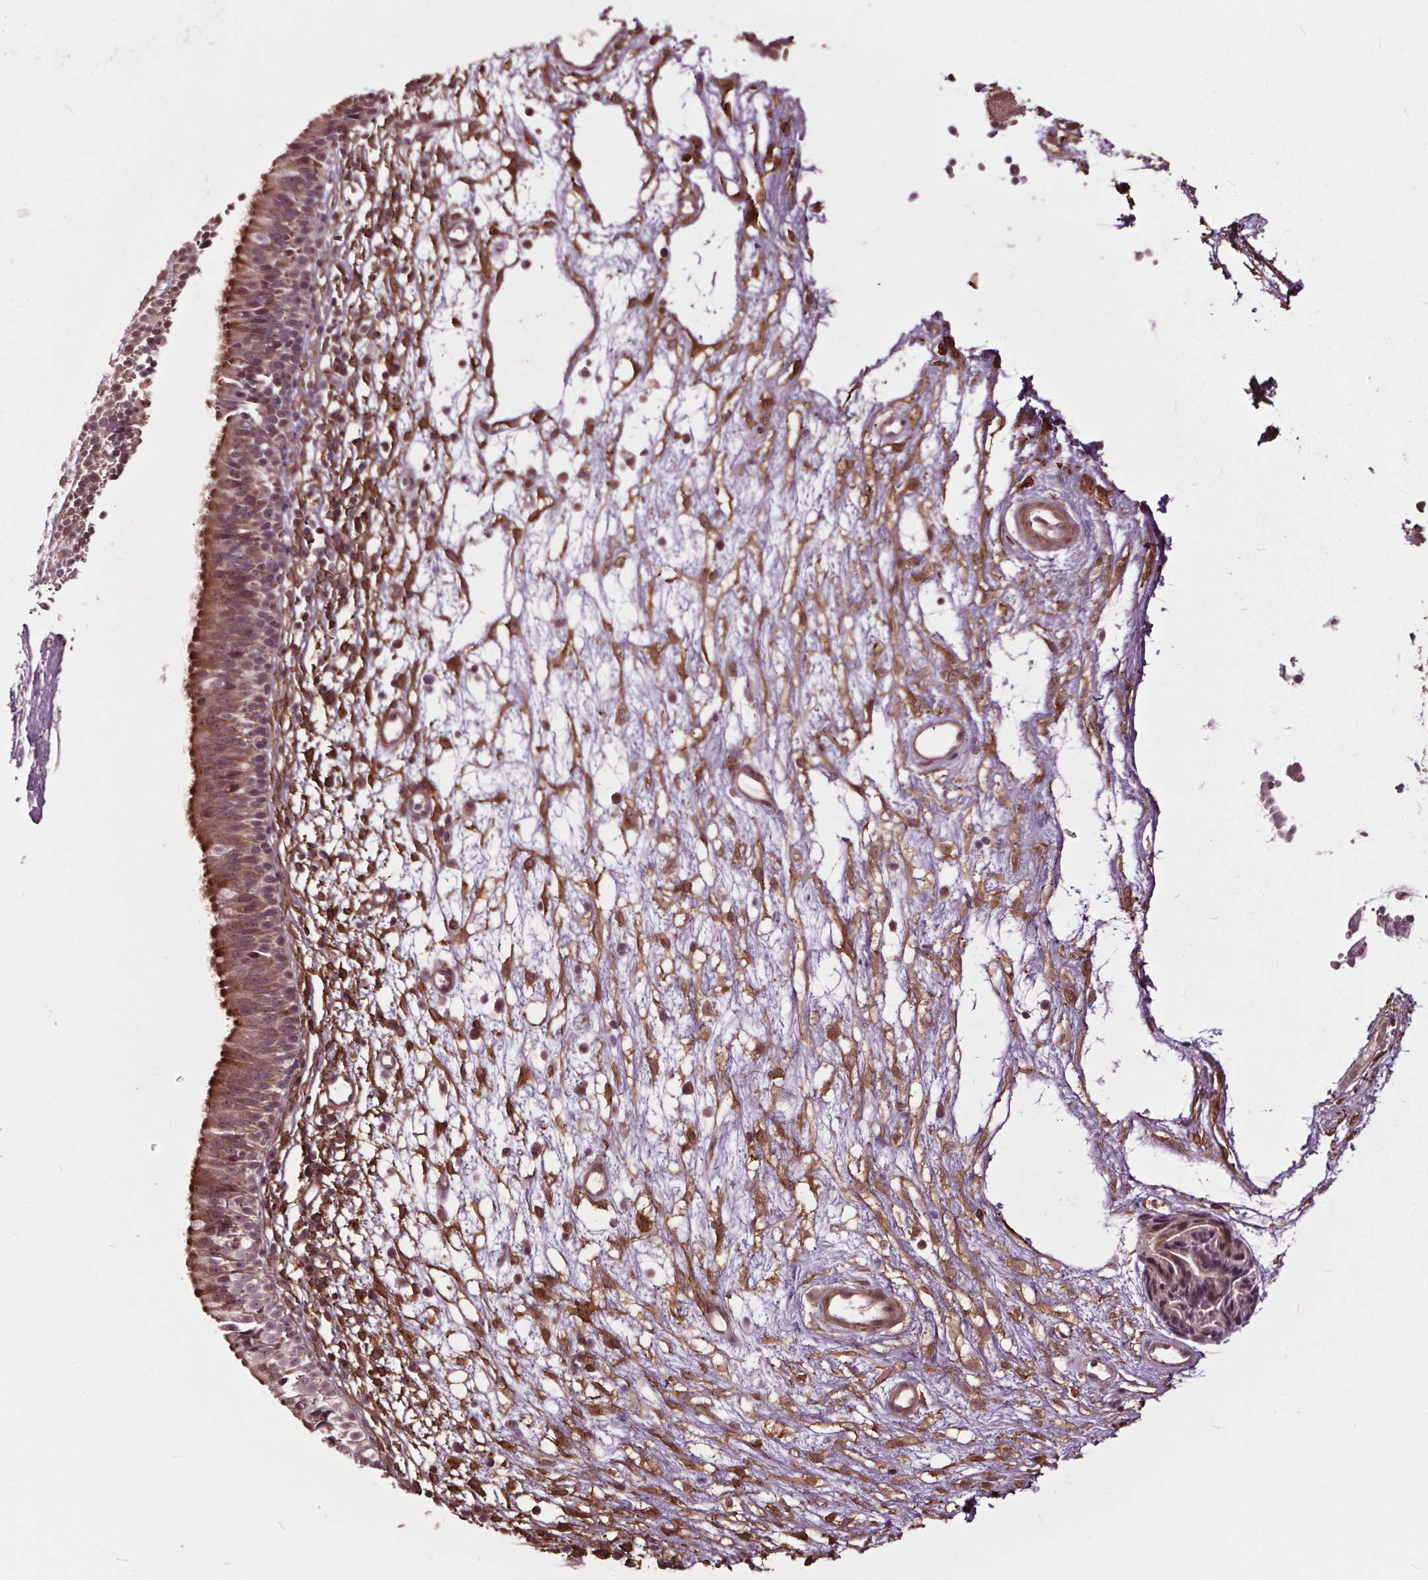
{"staining": {"intensity": "moderate", "quantity": ">75%", "location": "cytoplasmic/membranous"}, "tissue": "nasopharynx", "cell_type": "Respiratory epithelial cells", "image_type": "normal", "snomed": [{"axis": "morphology", "description": "Normal tissue, NOS"}, {"axis": "topography", "description": "Nasopharynx"}], "caption": "Nasopharynx stained with IHC reveals moderate cytoplasmic/membranous expression in approximately >75% of respiratory epithelial cells.", "gene": "CEP95", "patient": {"sex": "male", "age": 24}}